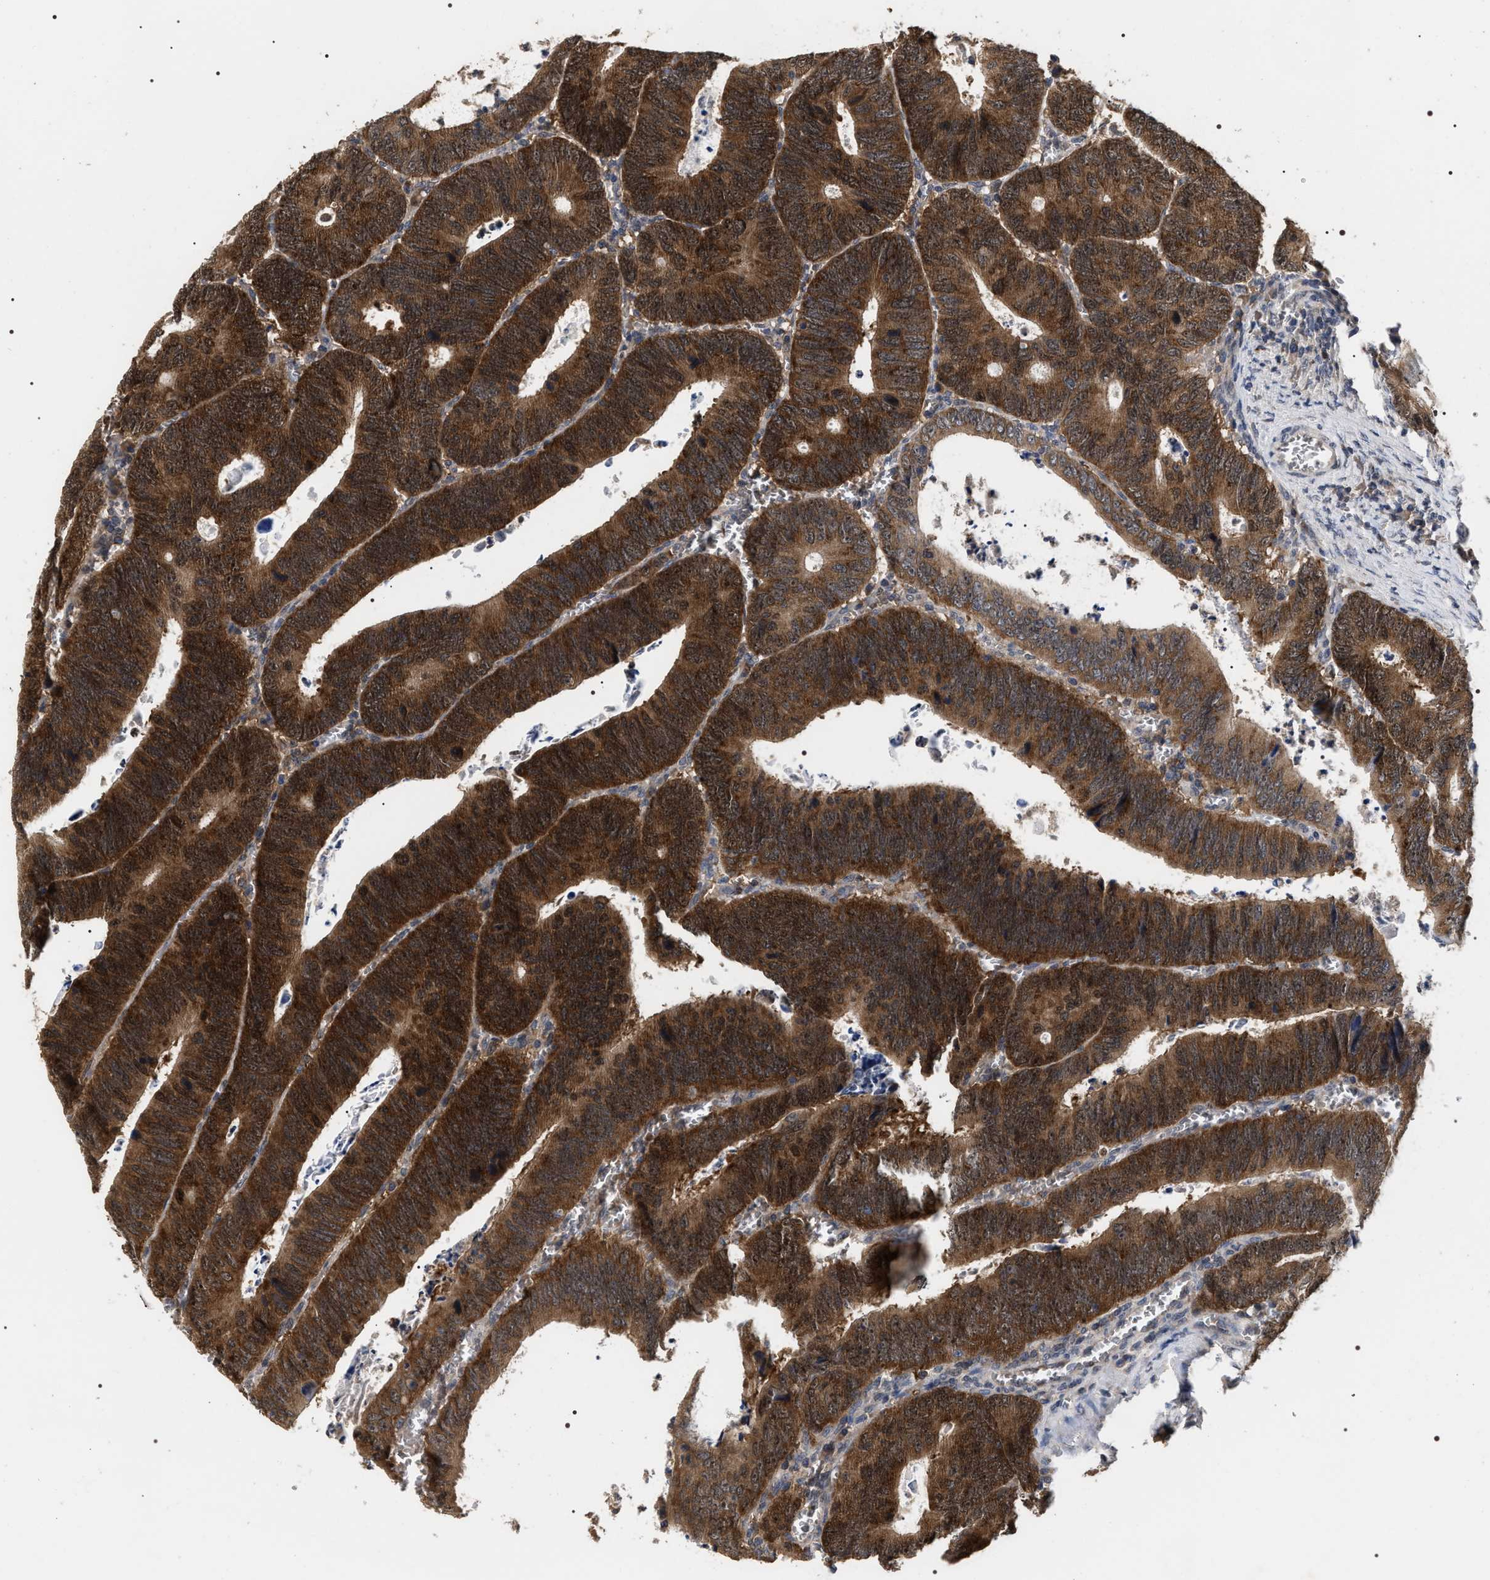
{"staining": {"intensity": "strong", "quantity": ">75%", "location": "cytoplasmic/membranous,nuclear"}, "tissue": "colorectal cancer", "cell_type": "Tumor cells", "image_type": "cancer", "snomed": [{"axis": "morphology", "description": "Inflammation, NOS"}, {"axis": "morphology", "description": "Adenocarcinoma, NOS"}, {"axis": "topography", "description": "Colon"}], "caption": "This image displays immunohistochemistry (IHC) staining of adenocarcinoma (colorectal), with high strong cytoplasmic/membranous and nuclear positivity in approximately >75% of tumor cells.", "gene": "UPF3A", "patient": {"sex": "male", "age": 72}}